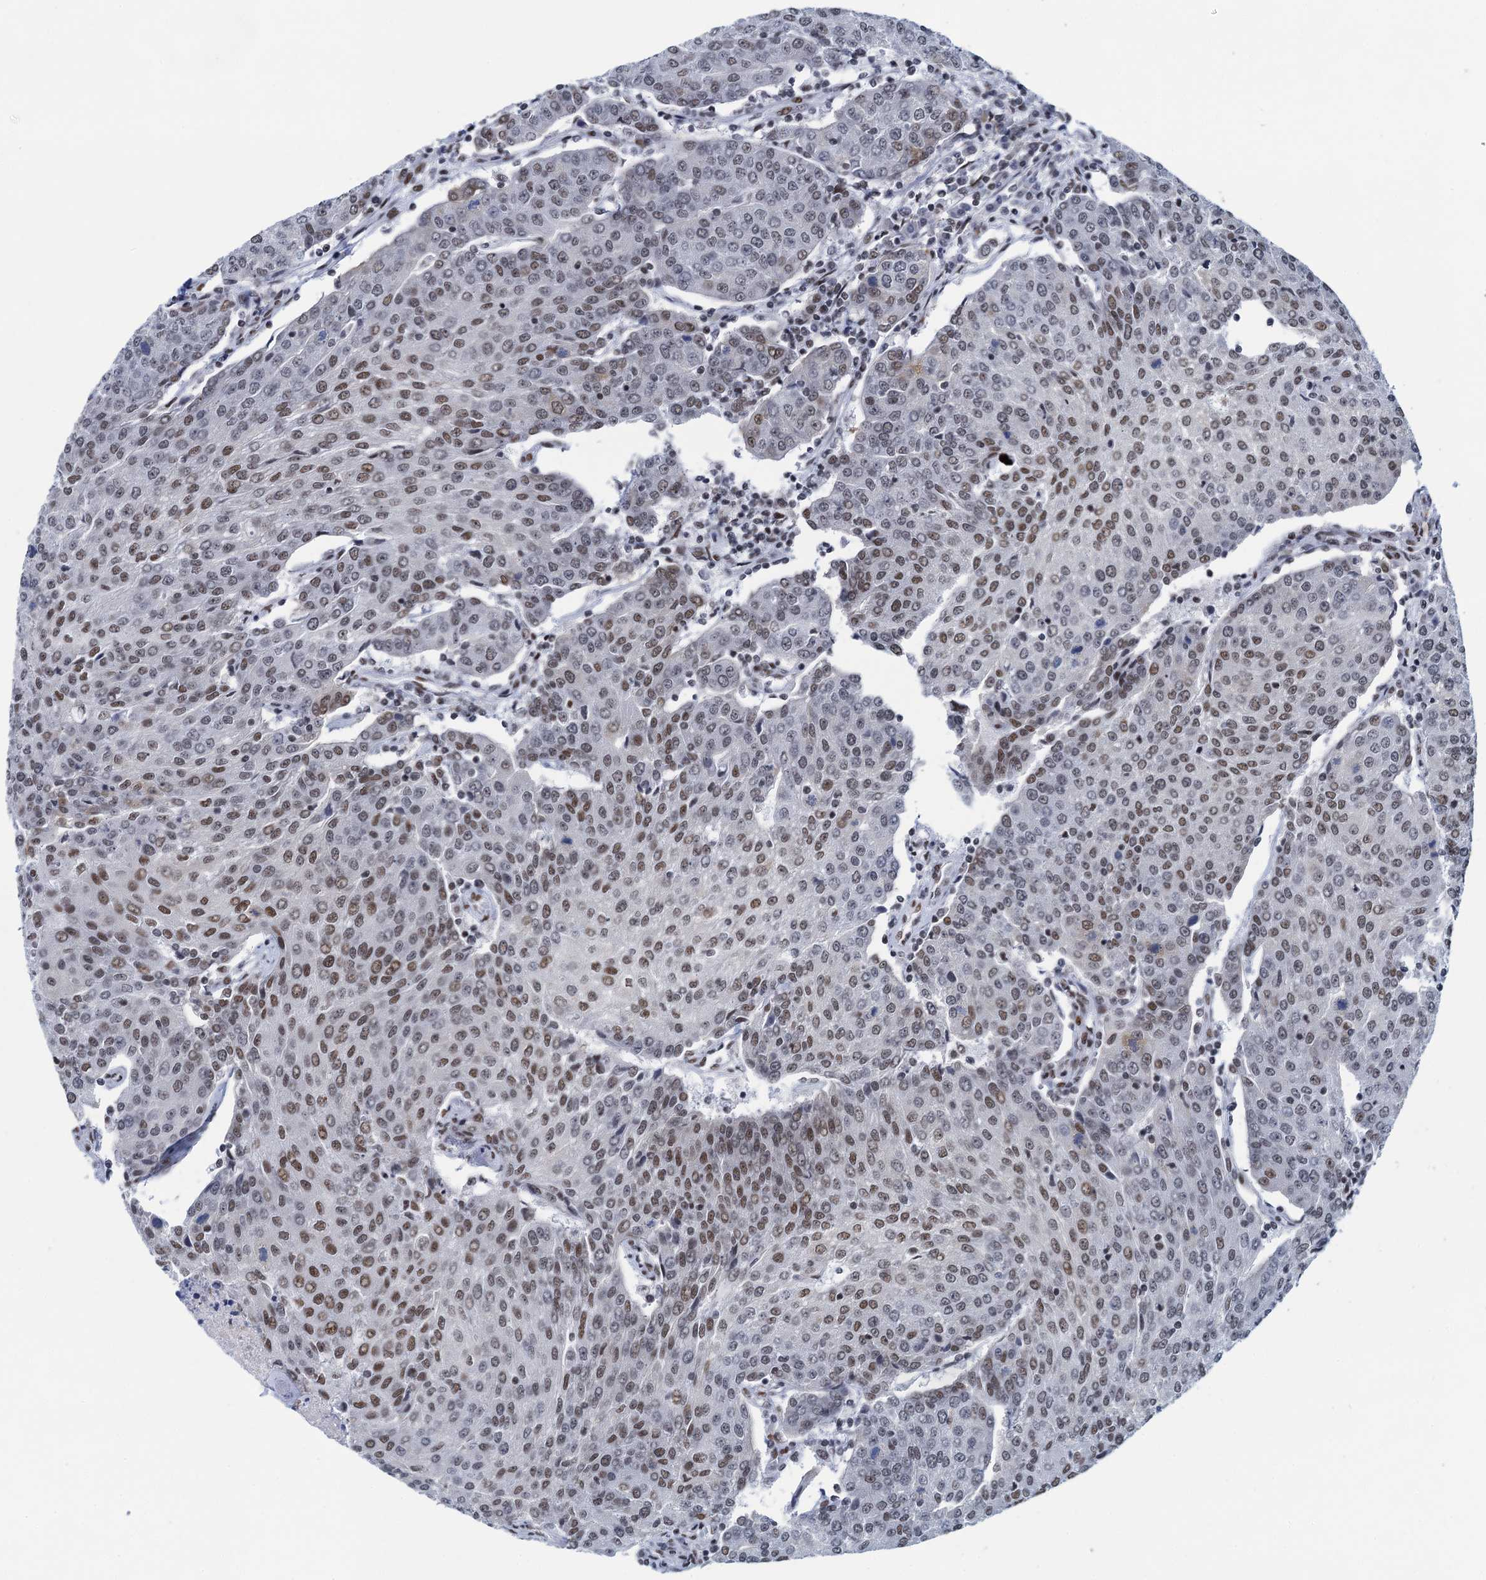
{"staining": {"intensity": "weak", "quantity": "25%-75%", "location": "nuclear"}, "tissue": "urothelial cancer", "cell_type": "Tumor cells", "image_type": "cancer", "snomed": [{"axis": "morphology", "description": "Urothelial carcinoma, High grade"}, {"axis": "topography", "description": "Urinary bladder"}], "caption": "Immunohistochemical staining of urothelial cancer shows low levels of weak nuclear expression in approximately 25%-75% of tumor cells.", "gene": "HNRNPUL2", "patient": {"sex": "female", "age": 85}}